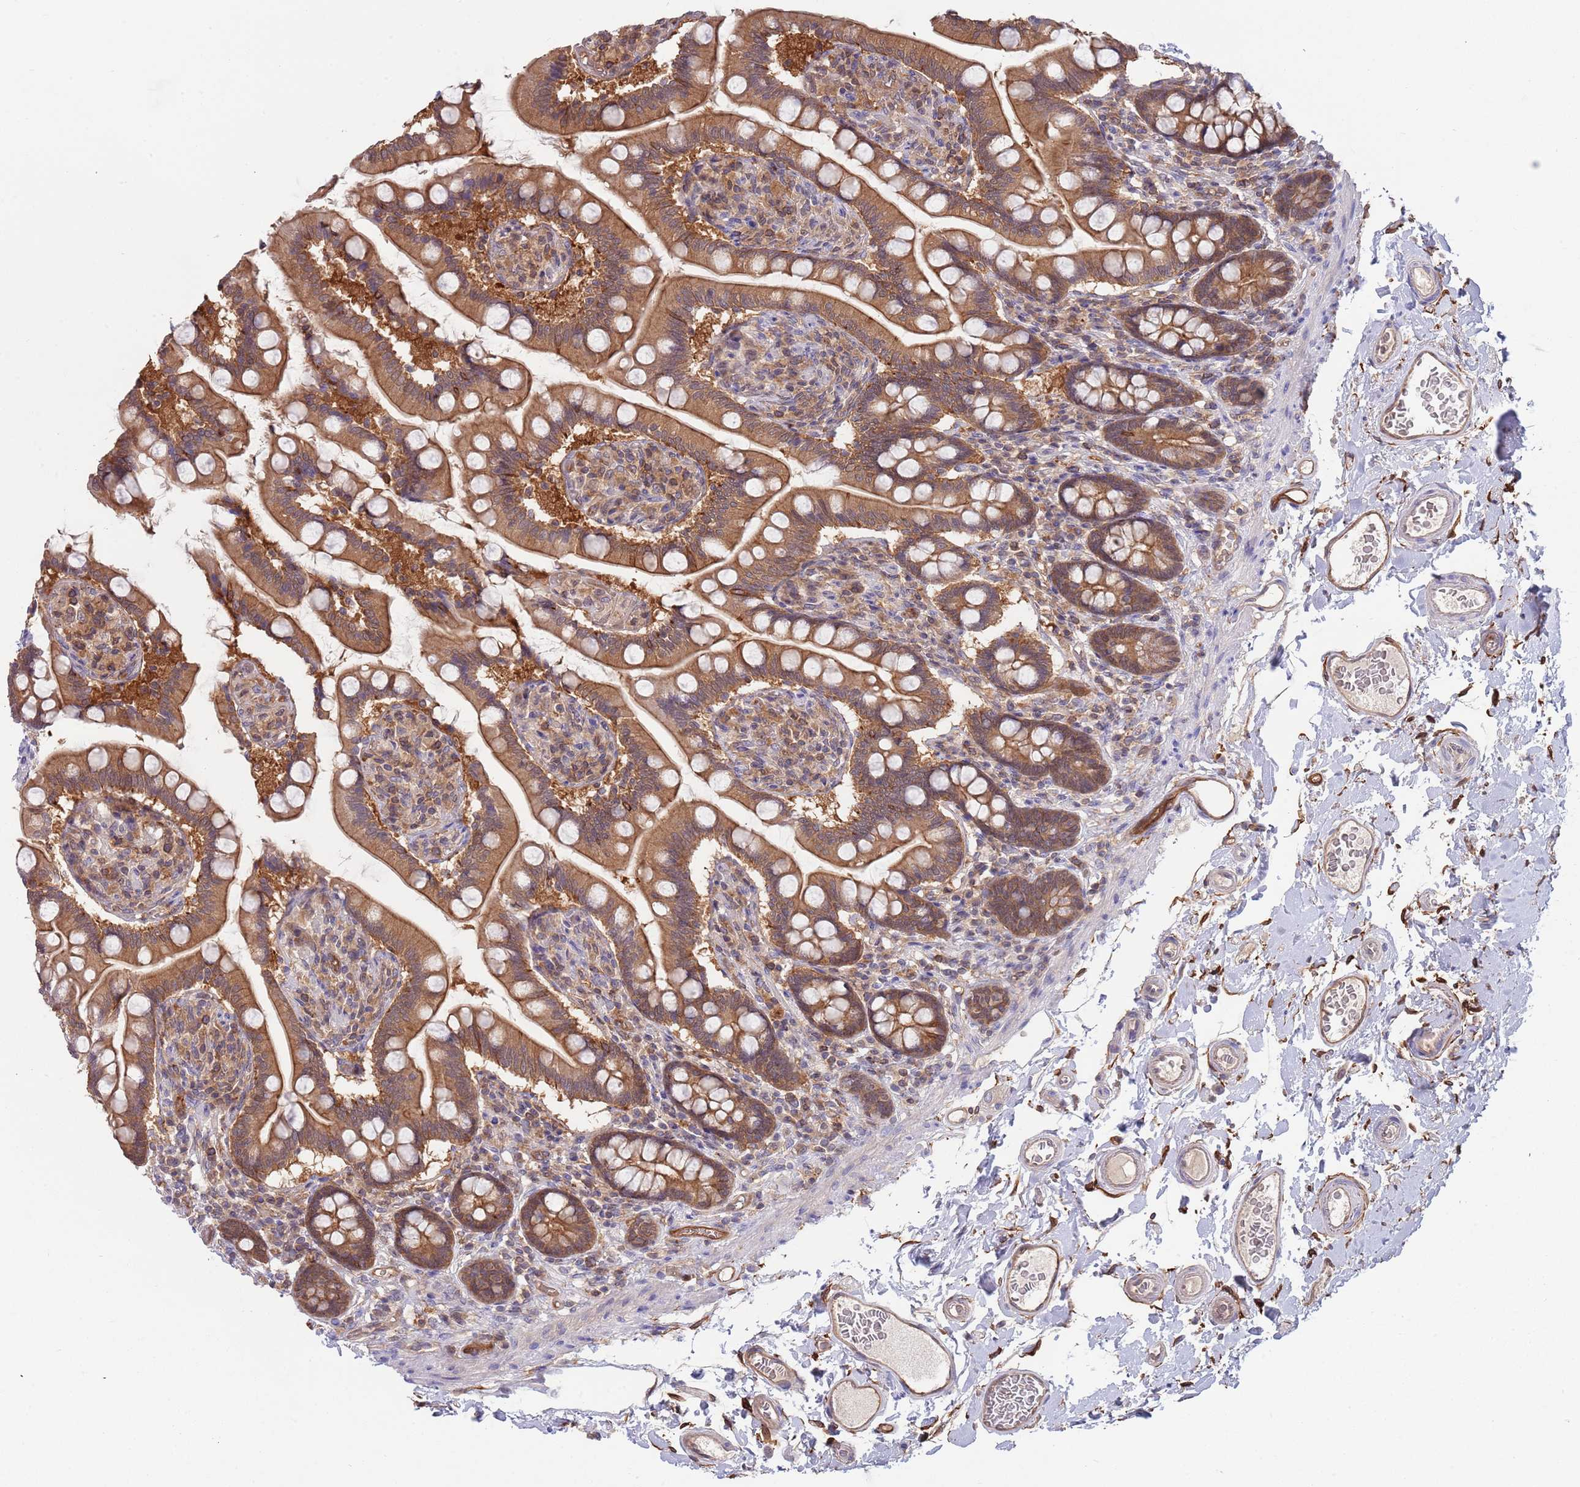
{"staining": {"intensity": "moderate", "quantity": ">75%", "location": "cytoplasmic/membranous"}, "tissue": "small intestine", "cell_type": "Glandular cells", "image_type": "normal", "snomed": [{"axis": "morphology", "description": "Normal tissue, NOS"}, {"axis": "topography", "description": "Small intestine"}], "caption": "A photomicrograph of human small intestine stained for a protein demonstrates moderate cytoplasmic/membranous brown staining in glandular cells.", "gene": "GSDMD", "patient": {"sex": "female", "age": 64}}